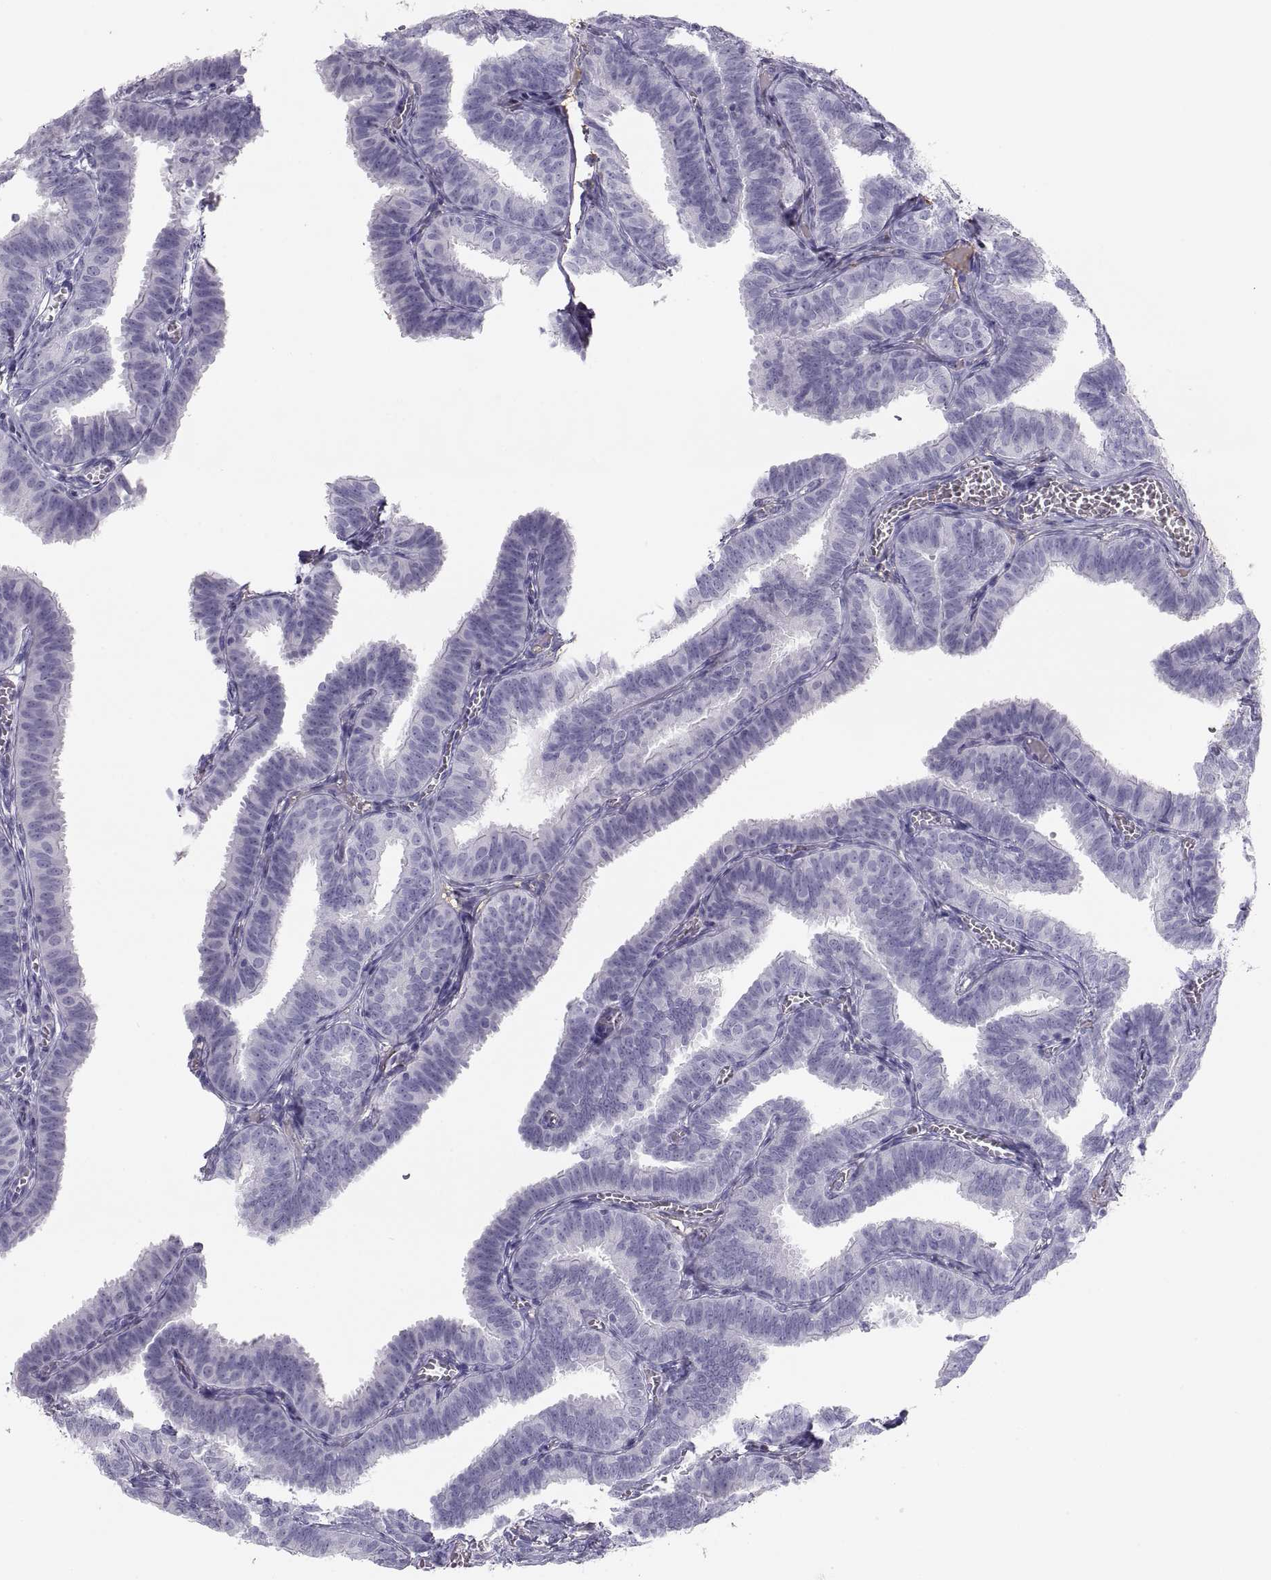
{"staining": {"intensity": "negative", "quantity": "none", "location": "none"}, "tissue": "fallopian tube", "cell_type": "Glandular cells", "image_type": "normal", "snomed": [{"axis": "morphology", "description": "Normal tissue, NOS"}, {"axis": "topography", "description": "Fallopian tube"}], "caption": "A photomicrograph of fallopian tube stained for a protein exhibits no brown staining in glandular cells.", "gene": "MAGEB2", "patient": {"sex": "female", "age": 25}}